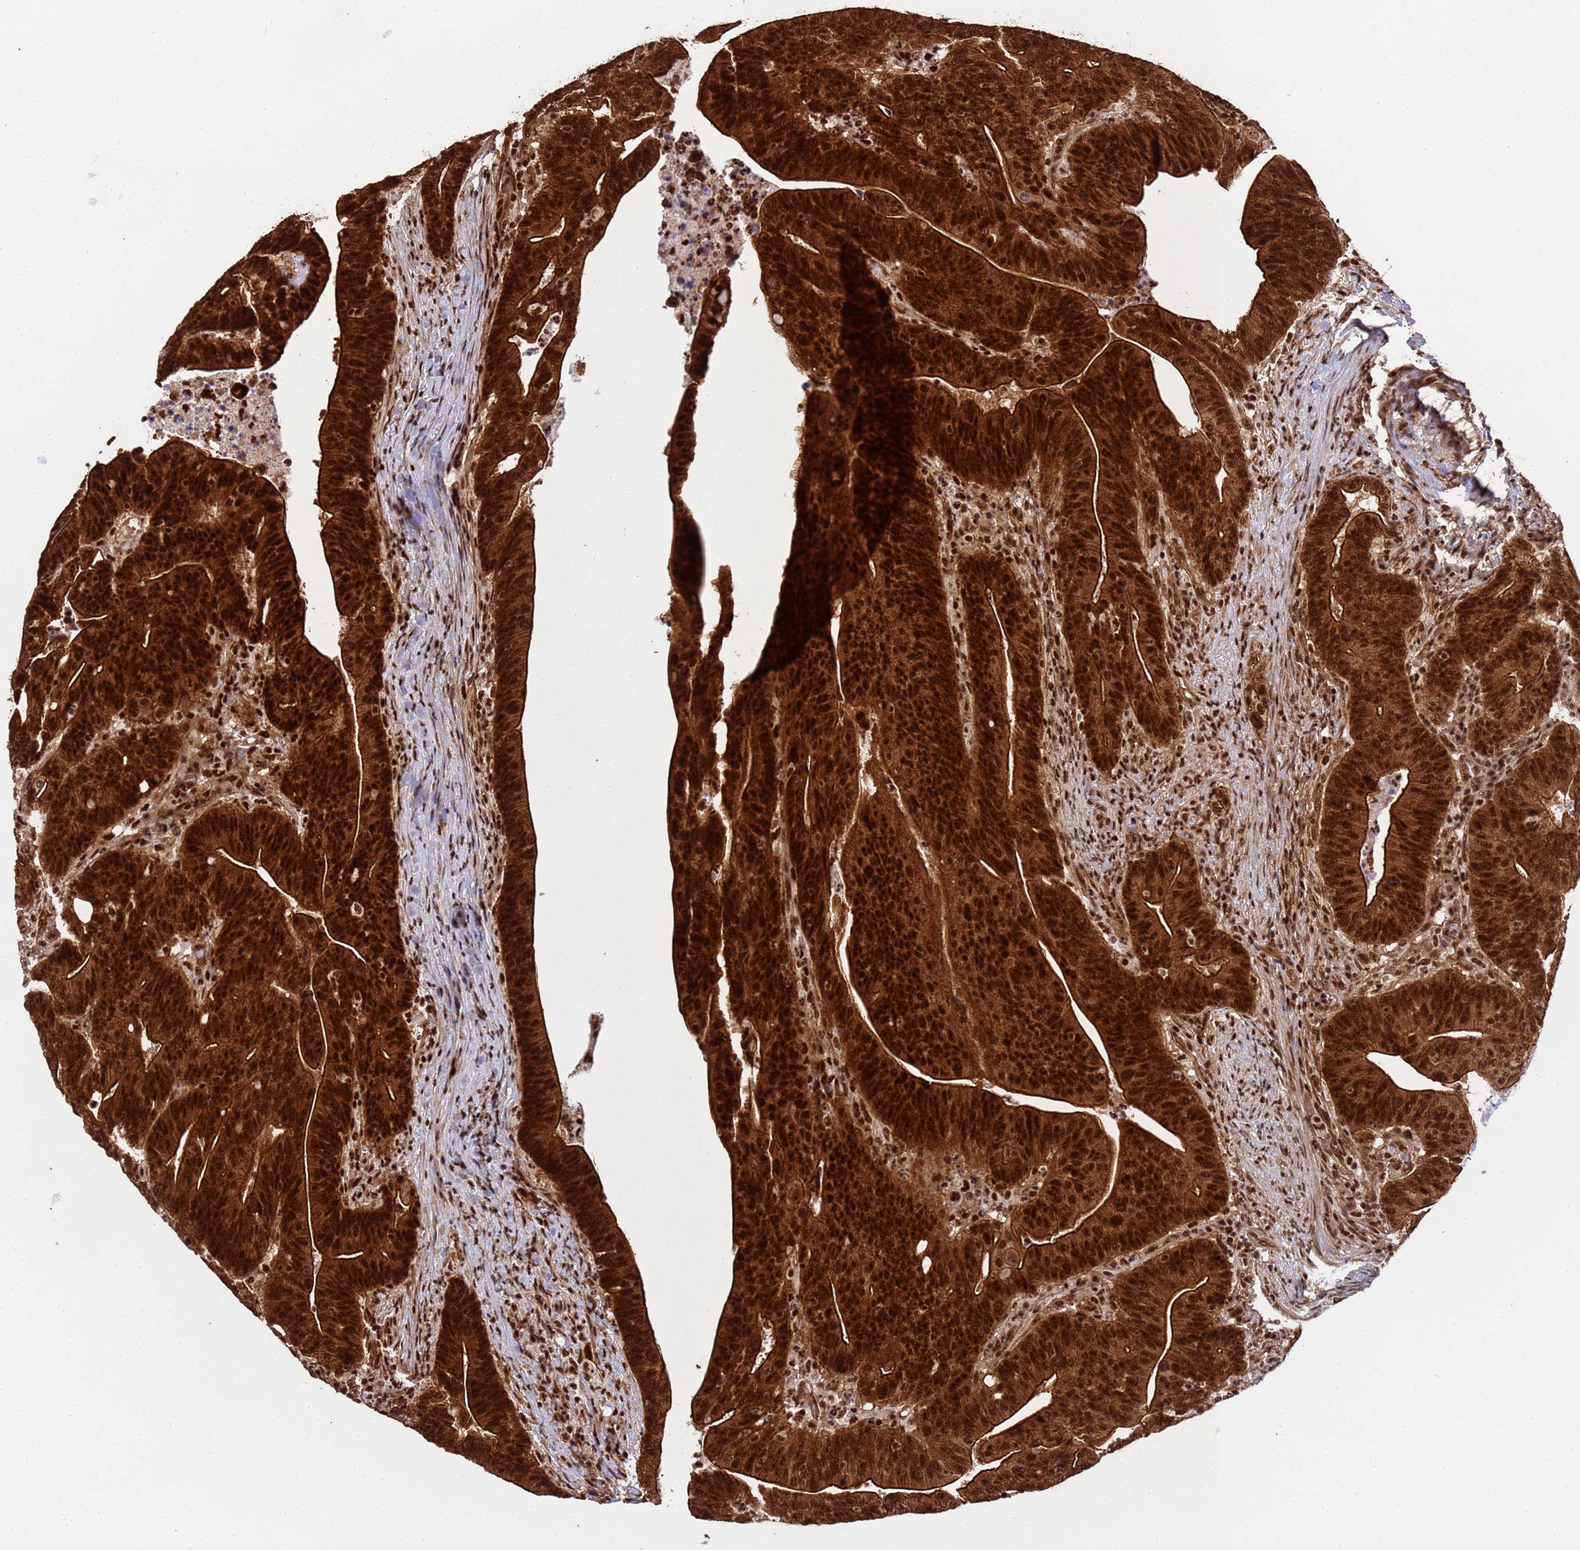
{"staining": {"intensity": "strong", "quantity": ">75%", "location": "cytoplasmic/membranous,nuclear"}, "tissue": "colorectal cancer", "cell_type": "Tumor cells", "image_type": "cancer", "snomed": [{"axis": "morphology", "description": "Adenocarcinoma, NOS"}, {"axis": "topography", "description": "Colon"}], "caption": "IHC photomicrograph of neoplastic tissue: colorectal adenocarcinoma stained using immunohistochemistry (IHC) demonstrates high levels of strong protein expression localized specifically in the cytoplasmic/membranous and nuclear of tumor cells, appearing as a cytoplasmic/membranous and nuclear brown color.", "gene": "SYF2", "patient": {"sex": "female", "age": 66}}